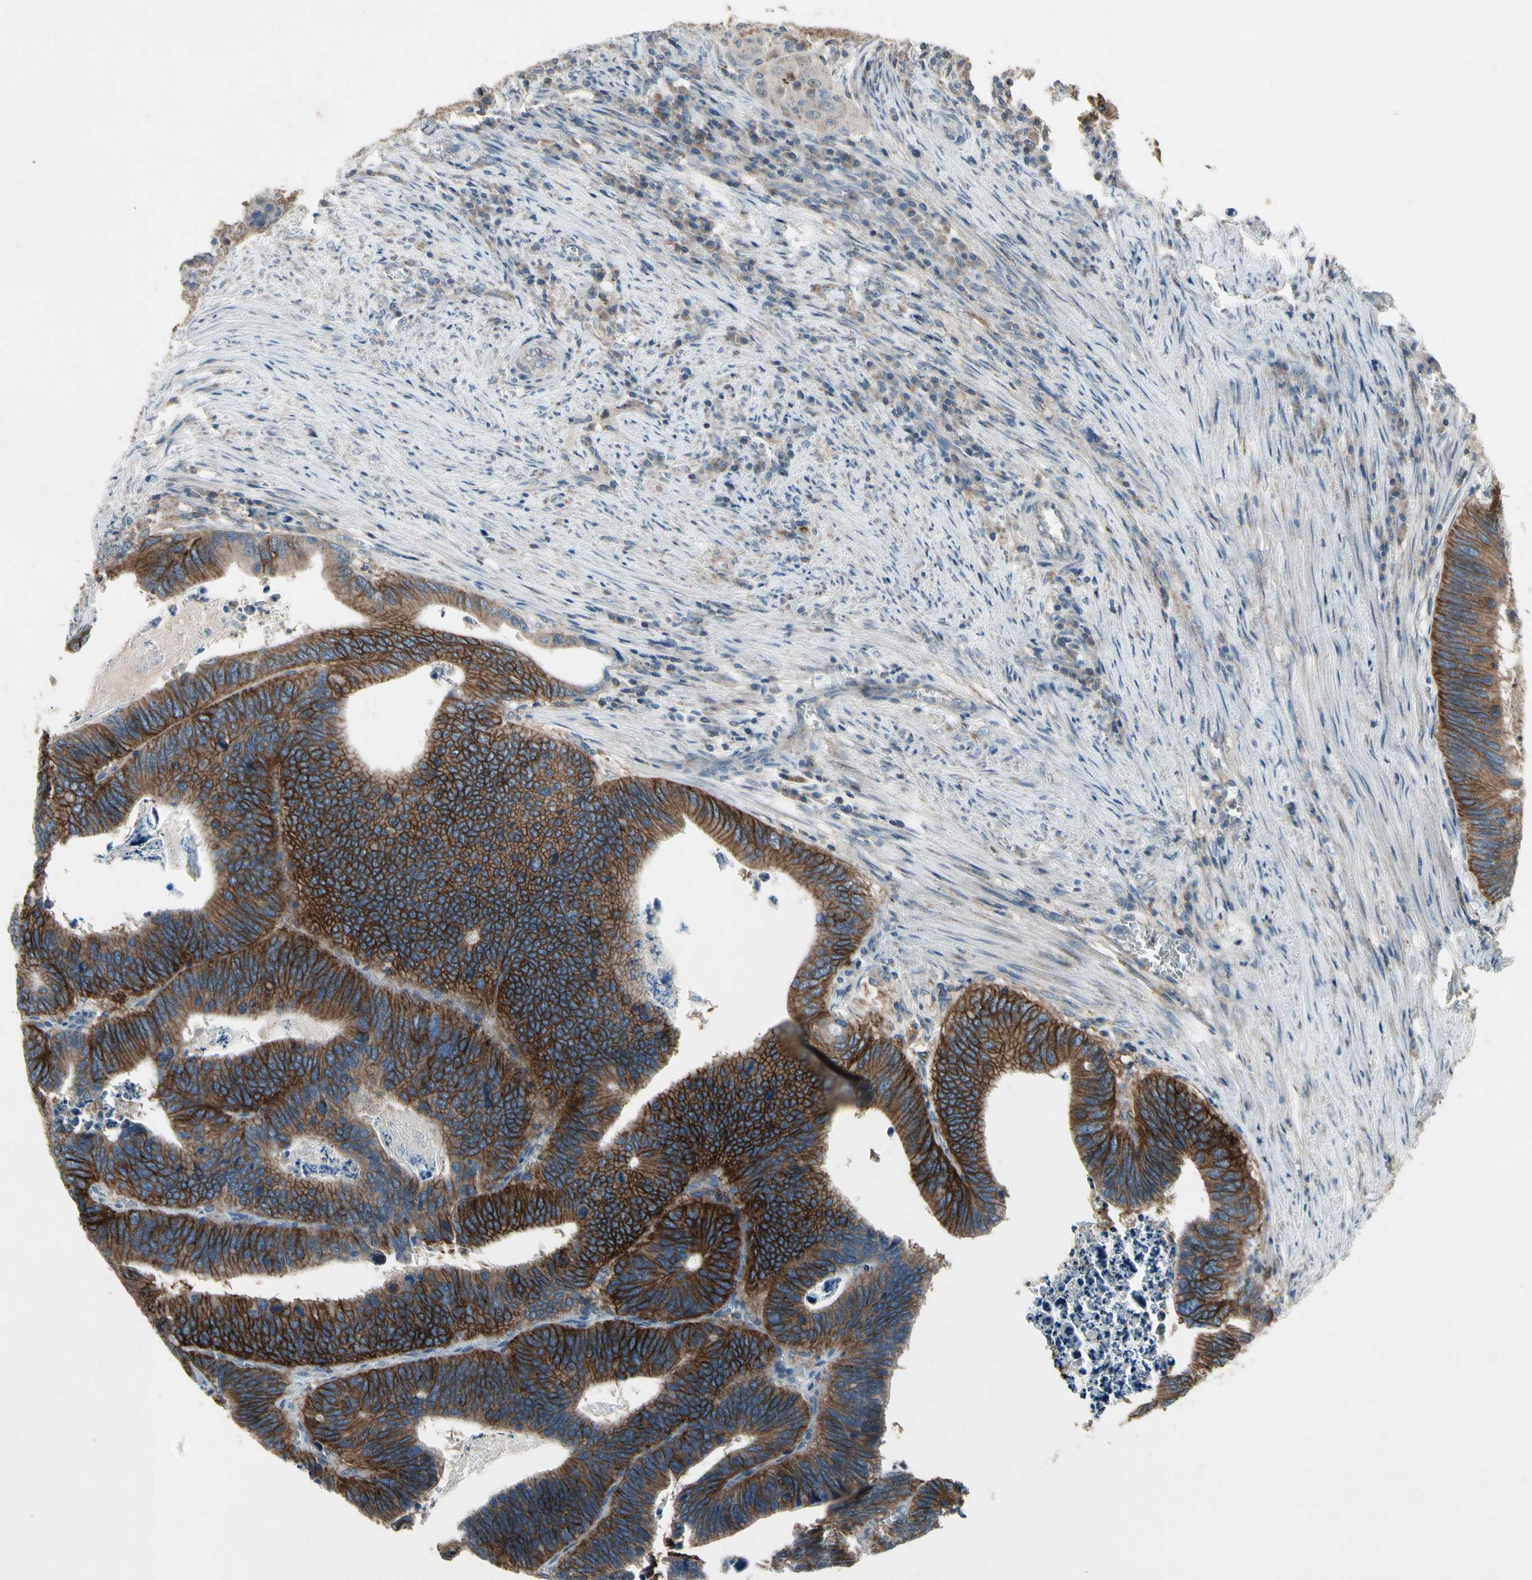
{"staining": {"intensity": "strong", "quantity": ">75%", "location": "cytoplasmic/membranous"}, "tissue": "colorectal cancer", "cell_type": "Tumor cells", "image_type": "cancer", "snomed": [{"axis": "morphology", "description": "Adenocarcinoma, NOS"}, {"axis": "topography", "description": "Colon"}], "caption": "A brown stain labels strong cytoplasmic/membranous positivity of a protein in colorectal cancer (adenocarcinoma) tumor cells. (Brightfield microscopy of DAB IHC at high magnification).", "gene": "NMI", "patient": {"sex": "male", "age": 72}}